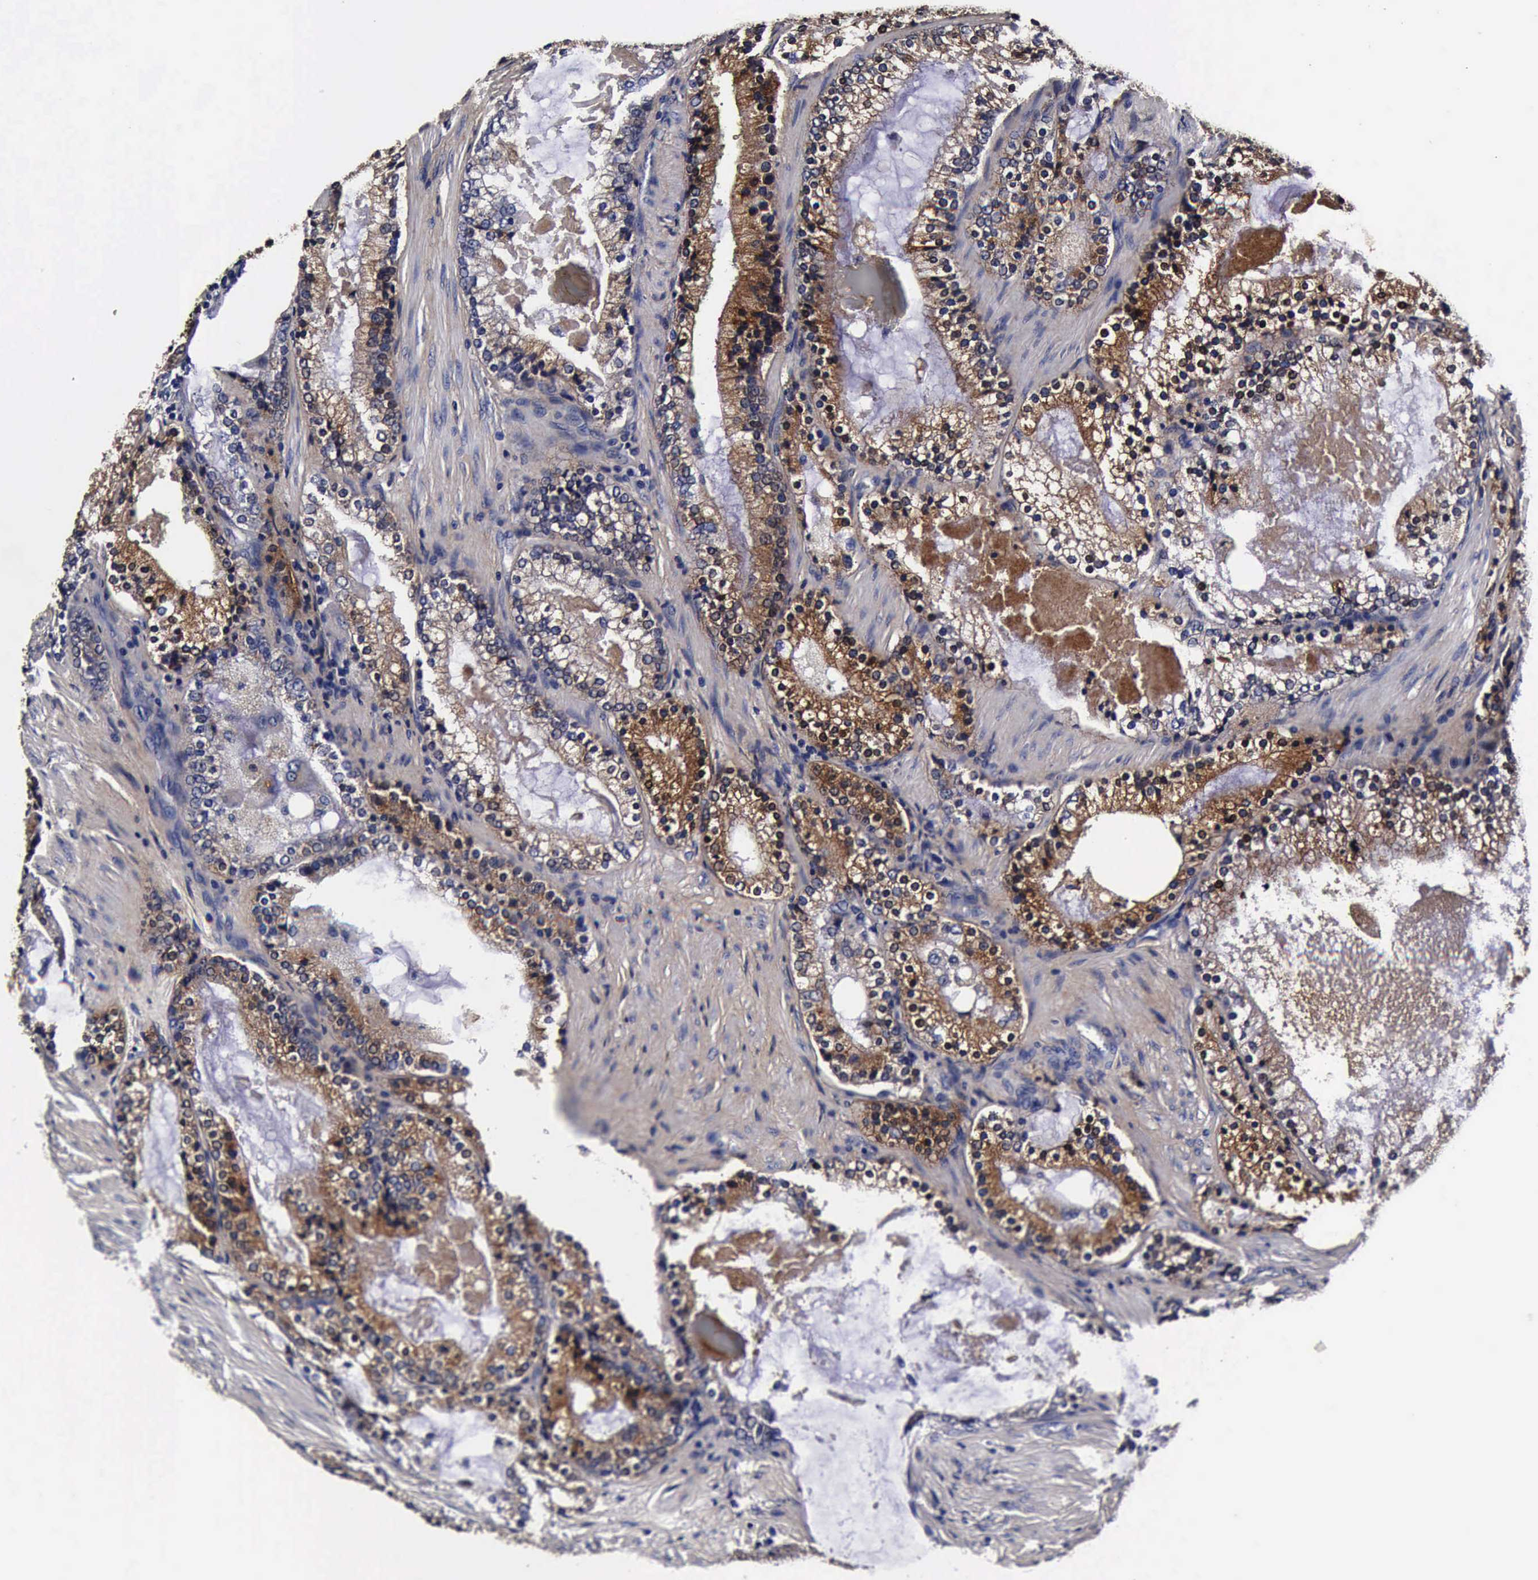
{"staining": {"intensity": "moderate", "quantity": "25%-75%", "location": "cytoplasmic/membranous"}, "tissue": "prostate cancer", "cell_type": "Tumor cells", "image_type": "cancer", "snomed": [{"axis": "morphology", "description": "Adenocarcinoma, High grade"}, {"axis": "topography", "description": "Prostate"}], "caption": "Adenocarcinoma (high-grade) (prostate) stained with a protein marker demonstrates moderate staining in tumor cells.", "gene": "CST3", "patient": {"sex": "male", "age": 63}}